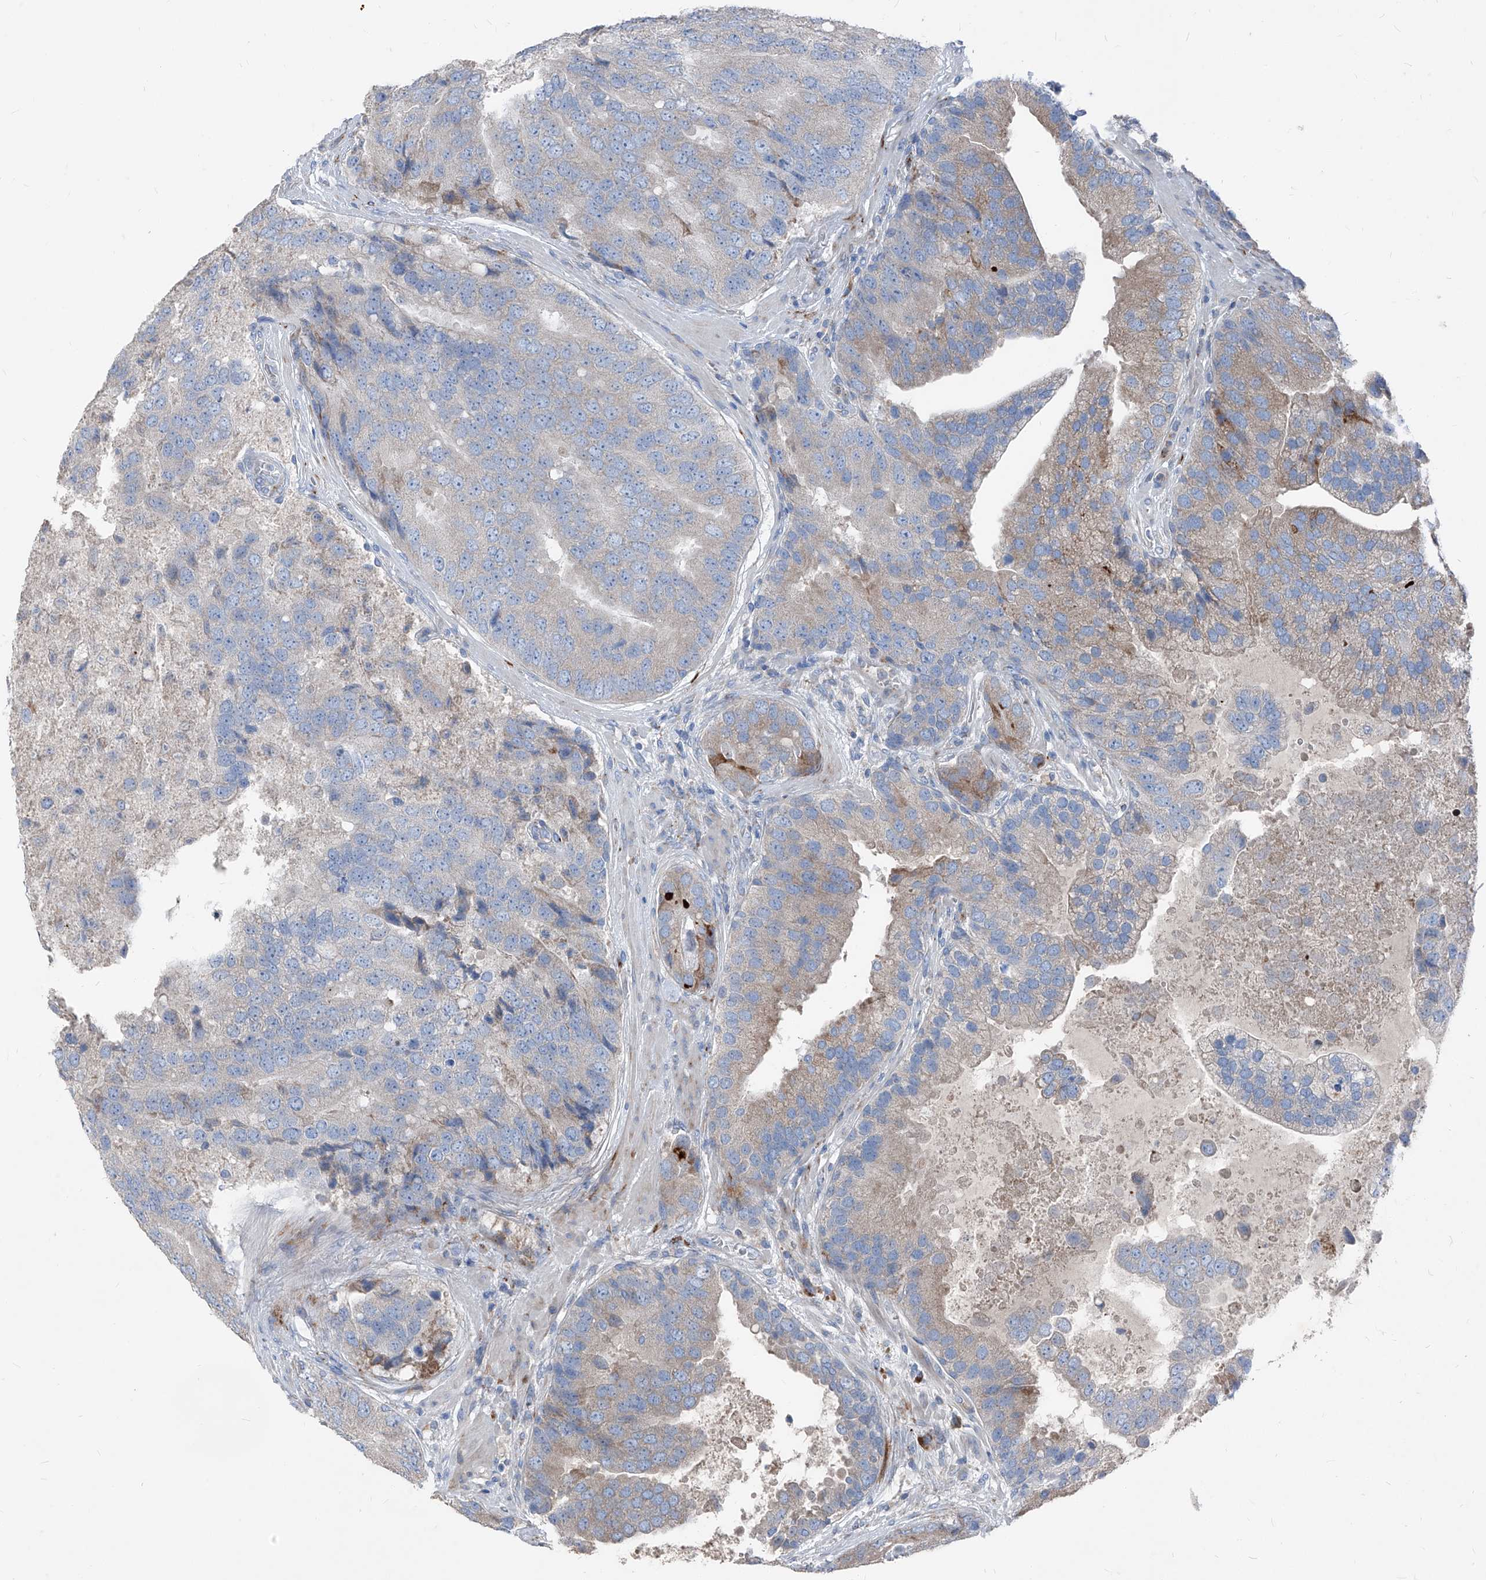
{"staining": {"intensity": "weak", "quantity": "25%-75%", "location": "cytoplasmic/membranous"}, "tissue": "prostate cancer", "cell_type": "Tumor cells", "image_type": "cancer", "snomed": [{"axis": "morphology", "description": "Adenocarcinoma, High grade"}, {"axis": "topography", "description": "Prostate"}], "caption": "This image demonstrates immunohistochemistry (IHC) staining of human prostate cancer, with low weak cytoplasmic/membranous staining in approximately 25%-75% of tumor cells.", "gene": "IFI27", "patient": {"sex": "male", "age": 70}}